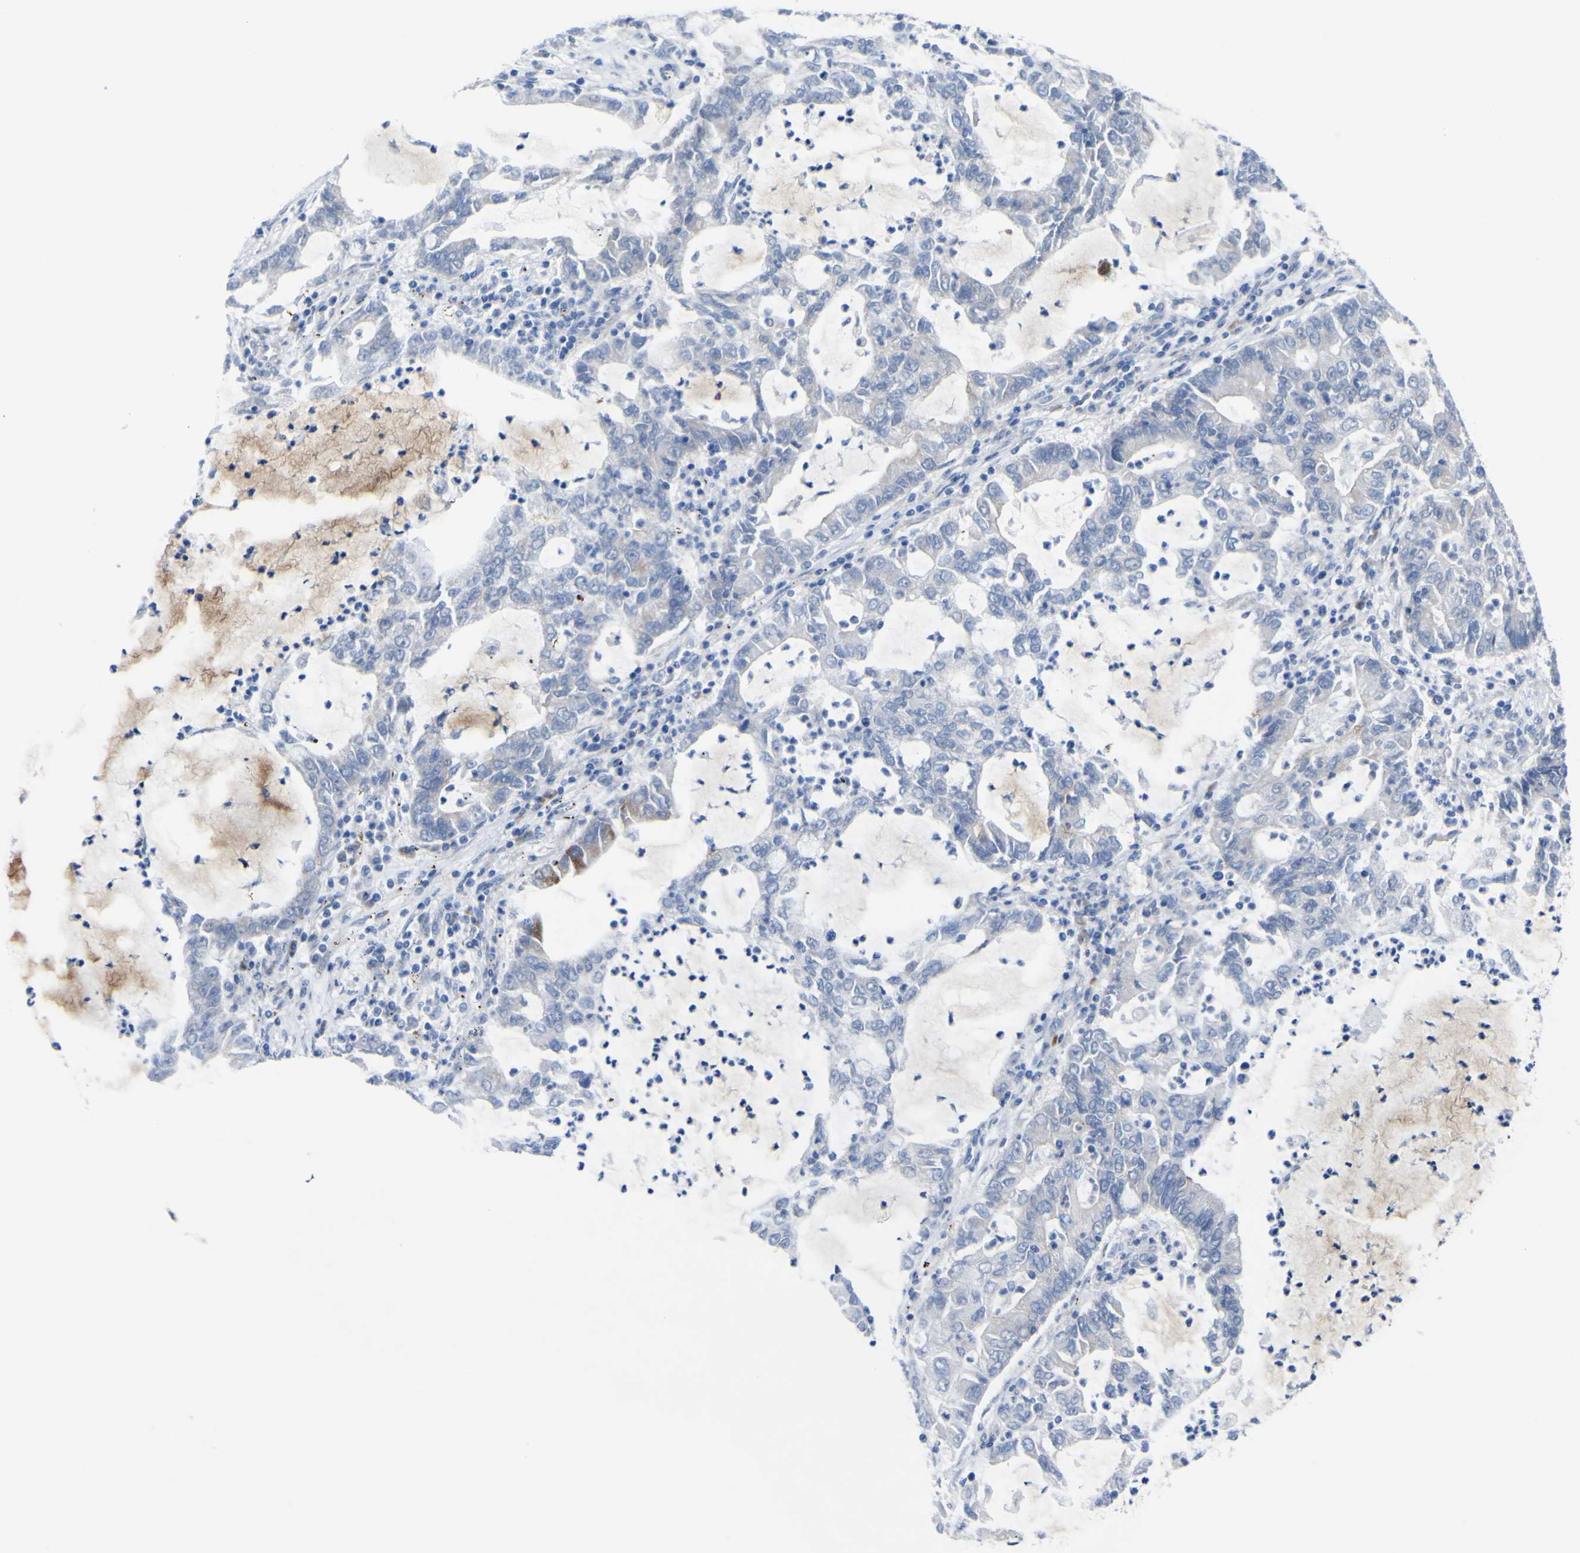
{"staining": {"intensity": "negative", "quantity": "none", "location": "none"}, "tissue": "lung cancer", "cell_type": "Tumor cells", "image_type": "cancer", "snomed": [{"axis": "morphology", "description": "Adenocarcinoma, NOS"}, {"axis": "topography", "description": "Lung"}], "caption": "DAB (3,3'-diaminobenzidine) immunohistochemical staining of human adenocarcinoma (lung) reveals no significant staining in tumor cells.", "gene": "GCM1", "patient": {"sex": "female", "age": 51}}